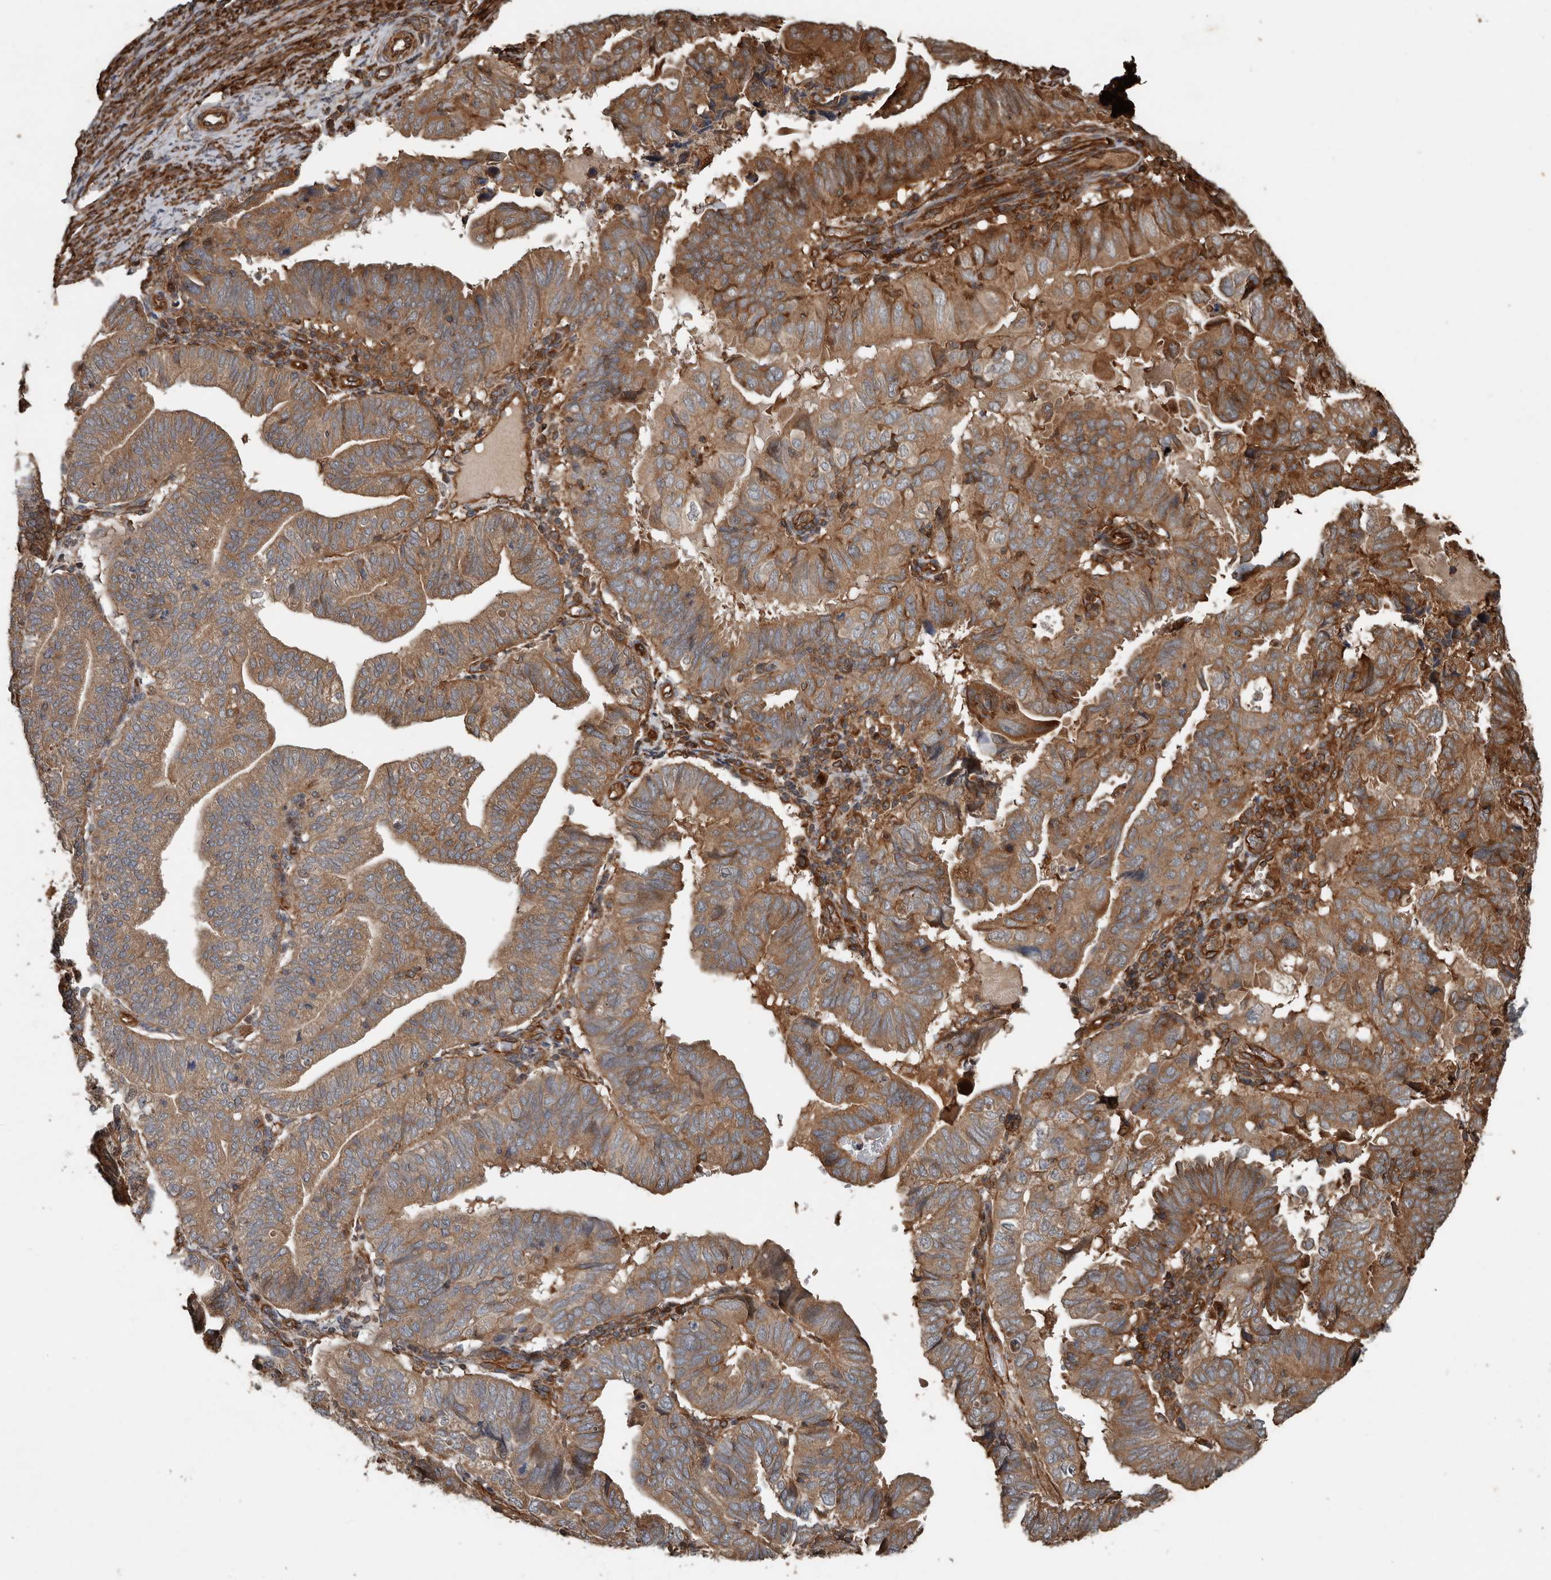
{"staining": {"intensity": "moderate", "quantity": ">75%", "location": "cytoplasmic/membranous"}, "tissue": "endometrial cancer", "cell_type": "Tumor cells", "image_type": "cancer", "snomed": [{"axis": "morphology", "description": "Adenocarcinoma, NOS"}, {"axis": "topography", "description": "Uterus"}], "caption": "Immunohistochemical staining of endometrial cancer (adenocarcinoma) shows medium levels of moderate cytoplasmic/membranous protein expression in approximately >75% of tumor cells.", "gene": "YOD1", "patient": {"sex": "female", "age": 77}}